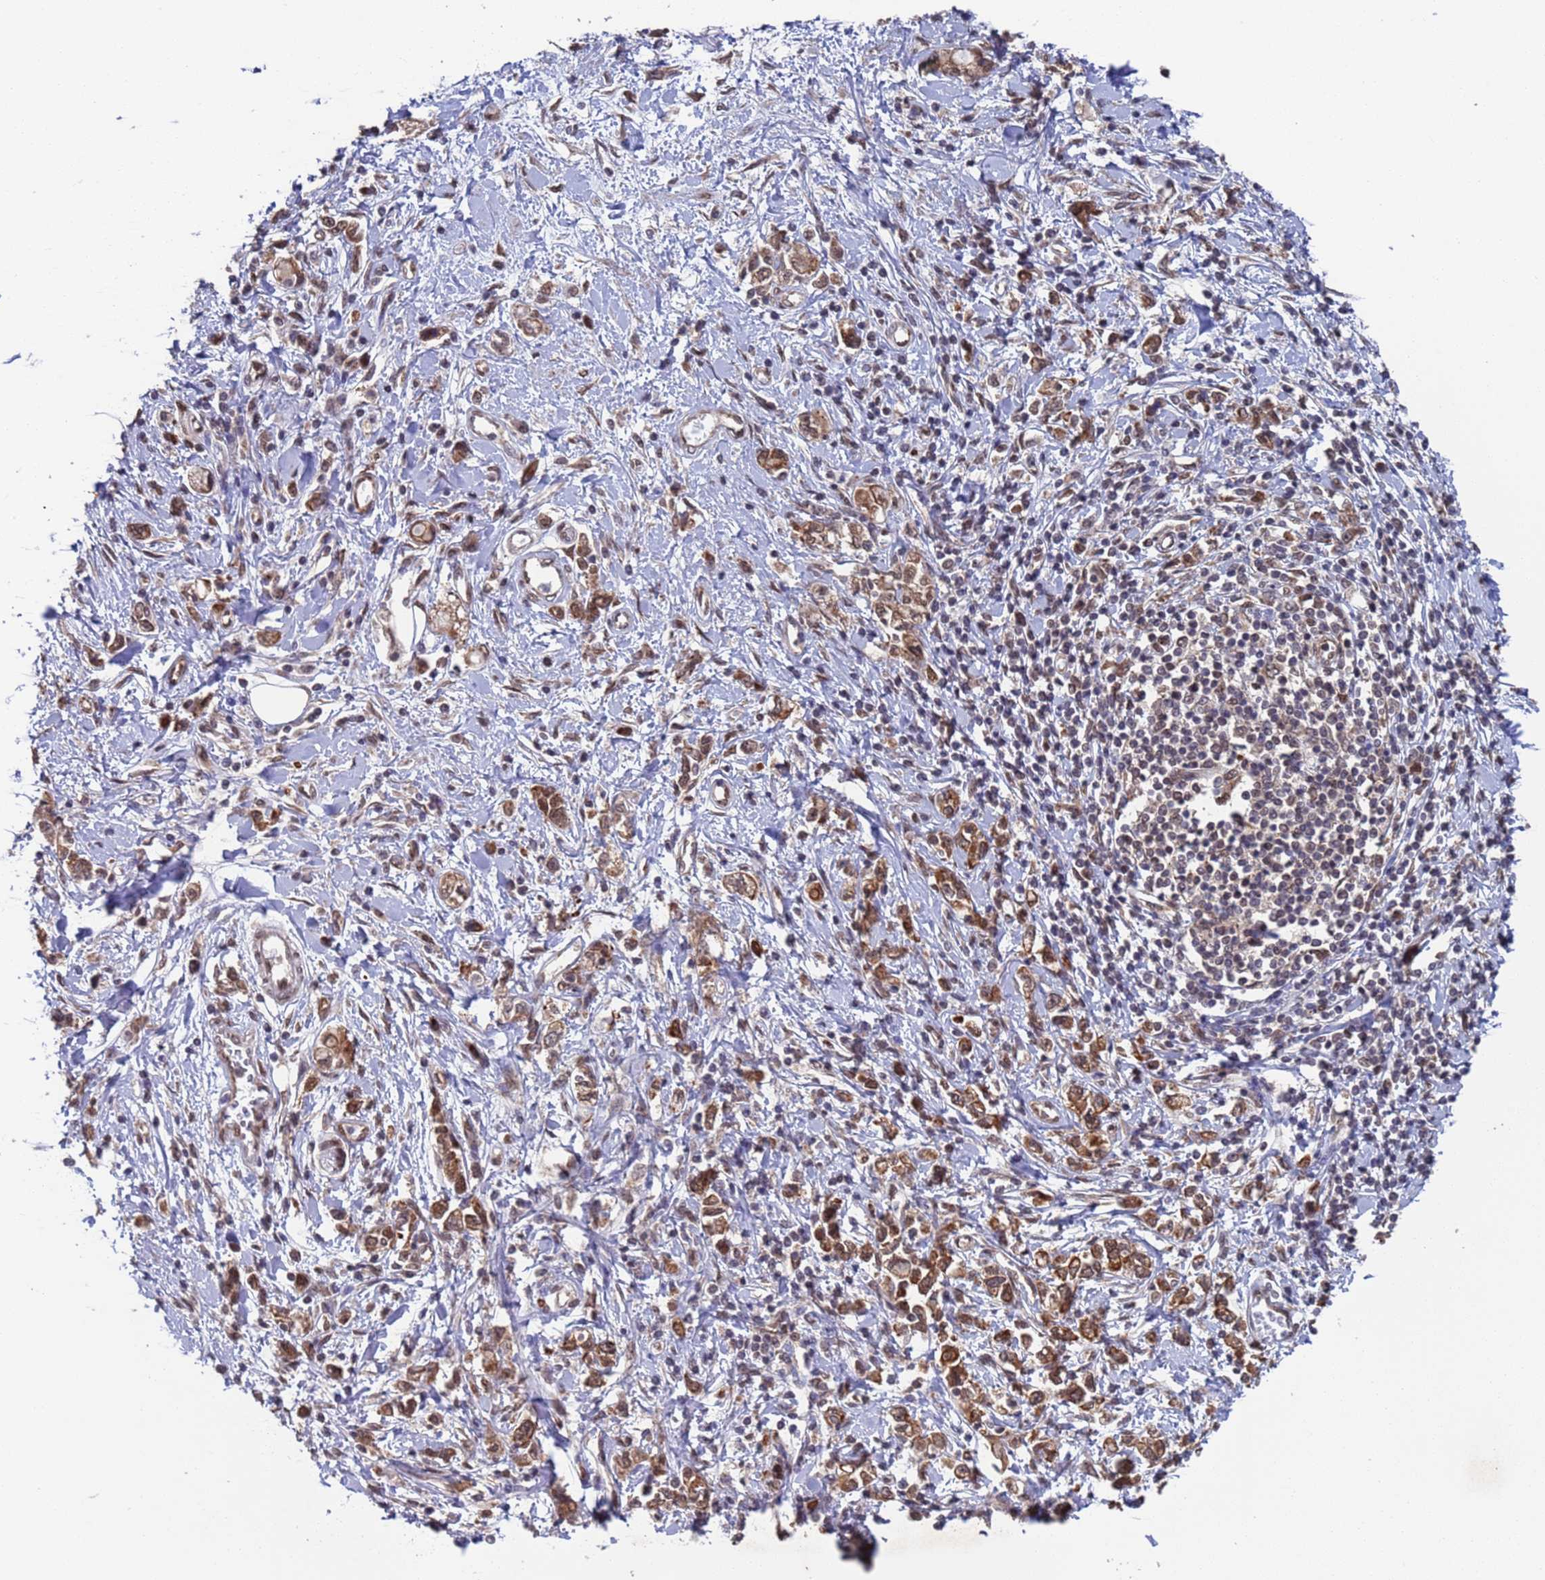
{"staining": {"intensity": "moderate", "quantity": ">75%", "location": "cytoplasmic/membranous"}, "tissue": "stomach cancer", "cell_type": "Tumor cells", "image_type": "cancer", "snomed": [{"axis": "morphology", "description": "Adenocarcinoma, NOS"}, {"axis": "topography", "description": "Stomach"}], "caption": "Tumor cells demonstrate medium levels of moderate cytoplasmic/membranous staining in about >75% of cells in human adenocarcinoma (stomach).", "gene": "FUBP3", "patient": {"sex": "female", "age": 76}}